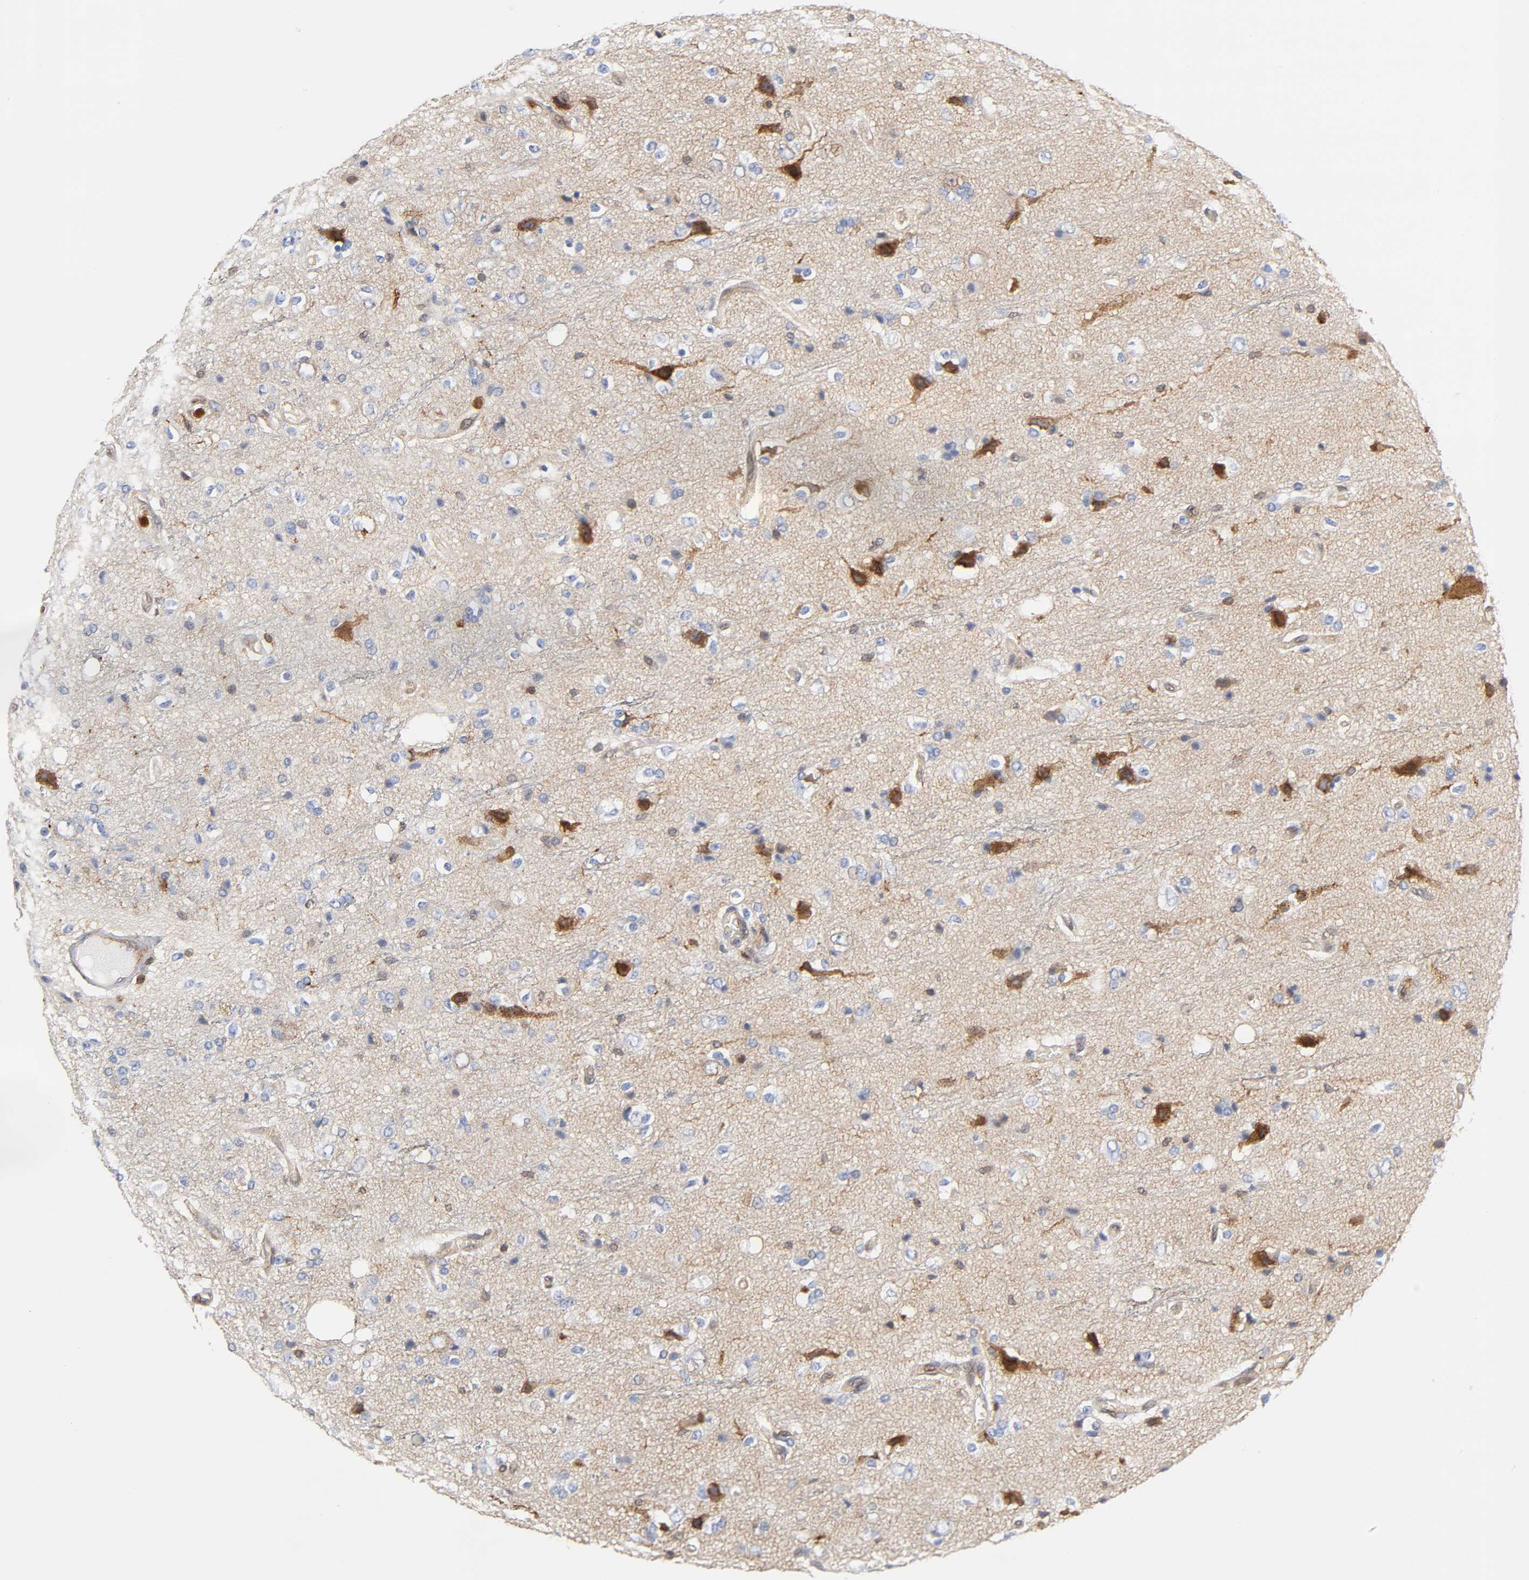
{"staining": {"intensity": "negative", "quantity": "none", "location": "none"}, "tissue": "glioma", "cell_type": "Tumor cells", "image_type": "cancer", "snomed": [{"axis": "morphology", "description": "Glioma, malignant, High grade"}, {"axis": "topography", "description": "Brain"}], "caption": "Protein analysis of malignant high-grade glioma demonstrates no significant expression in tumor cells.", "gene": "ANXA11", "patient": {"sex": "male", "age": 47}}